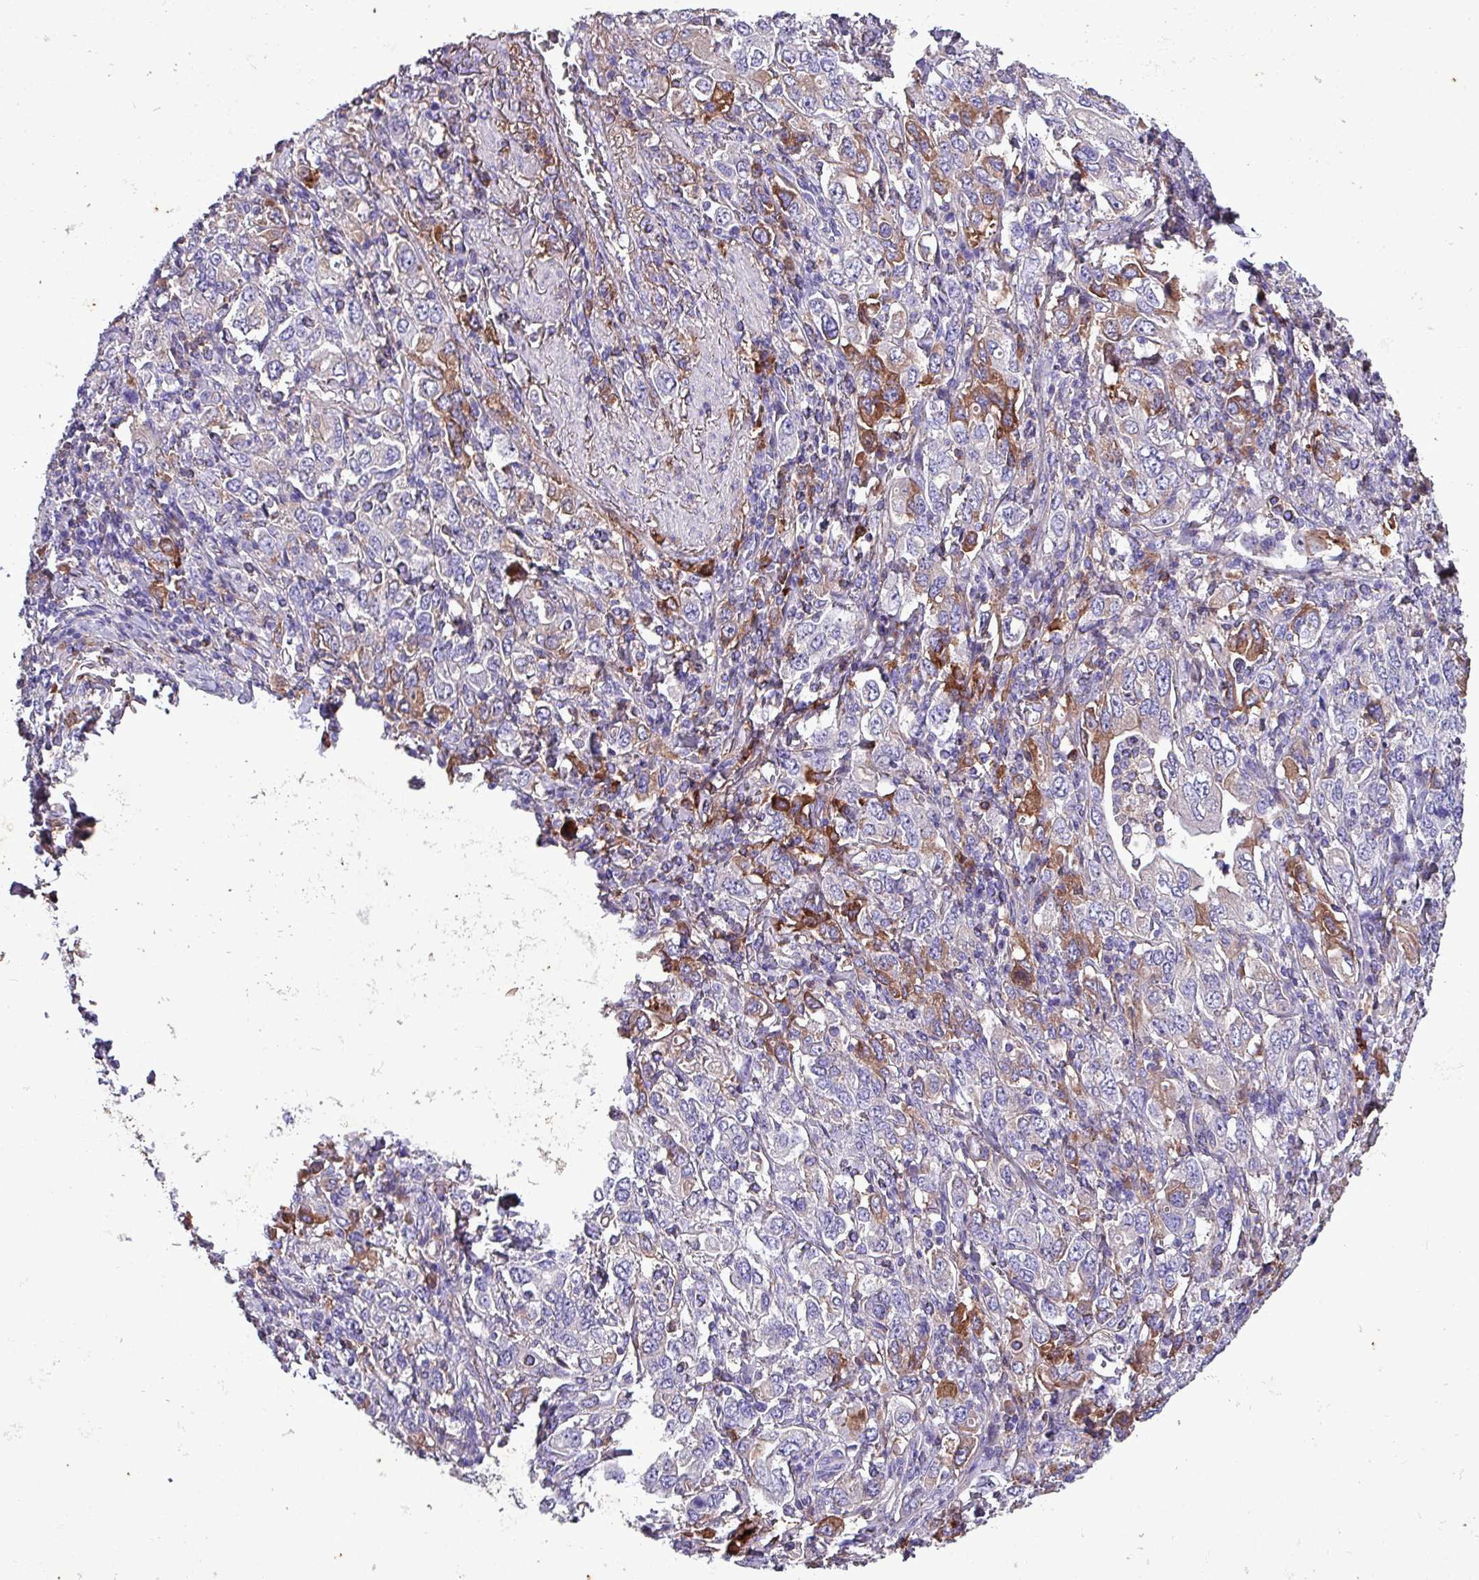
{"staining": {"intensity": "moderate", "quantity": "<25%", "location": "cytoplasmic/membranous"}, "tissue": "stomach cancer", "cell_type": "Tumor cells", "image_type": "cancer", "snomed": [{"axis": "morphology", "description": "Adenocarcinoma, NOS"}, {"axis": "topography", "description": "Stomach, upper"}, {"axis": "topography", "description": "Stomach"}], "caption": "A micrograph of human adenocarcinoma (stomach) stained for a protein demonstrates moderate cytoplasmic/membranous brown staining in tumor cells.", "gene": "HP", "patient": {"sex": "male", "age": 62}}